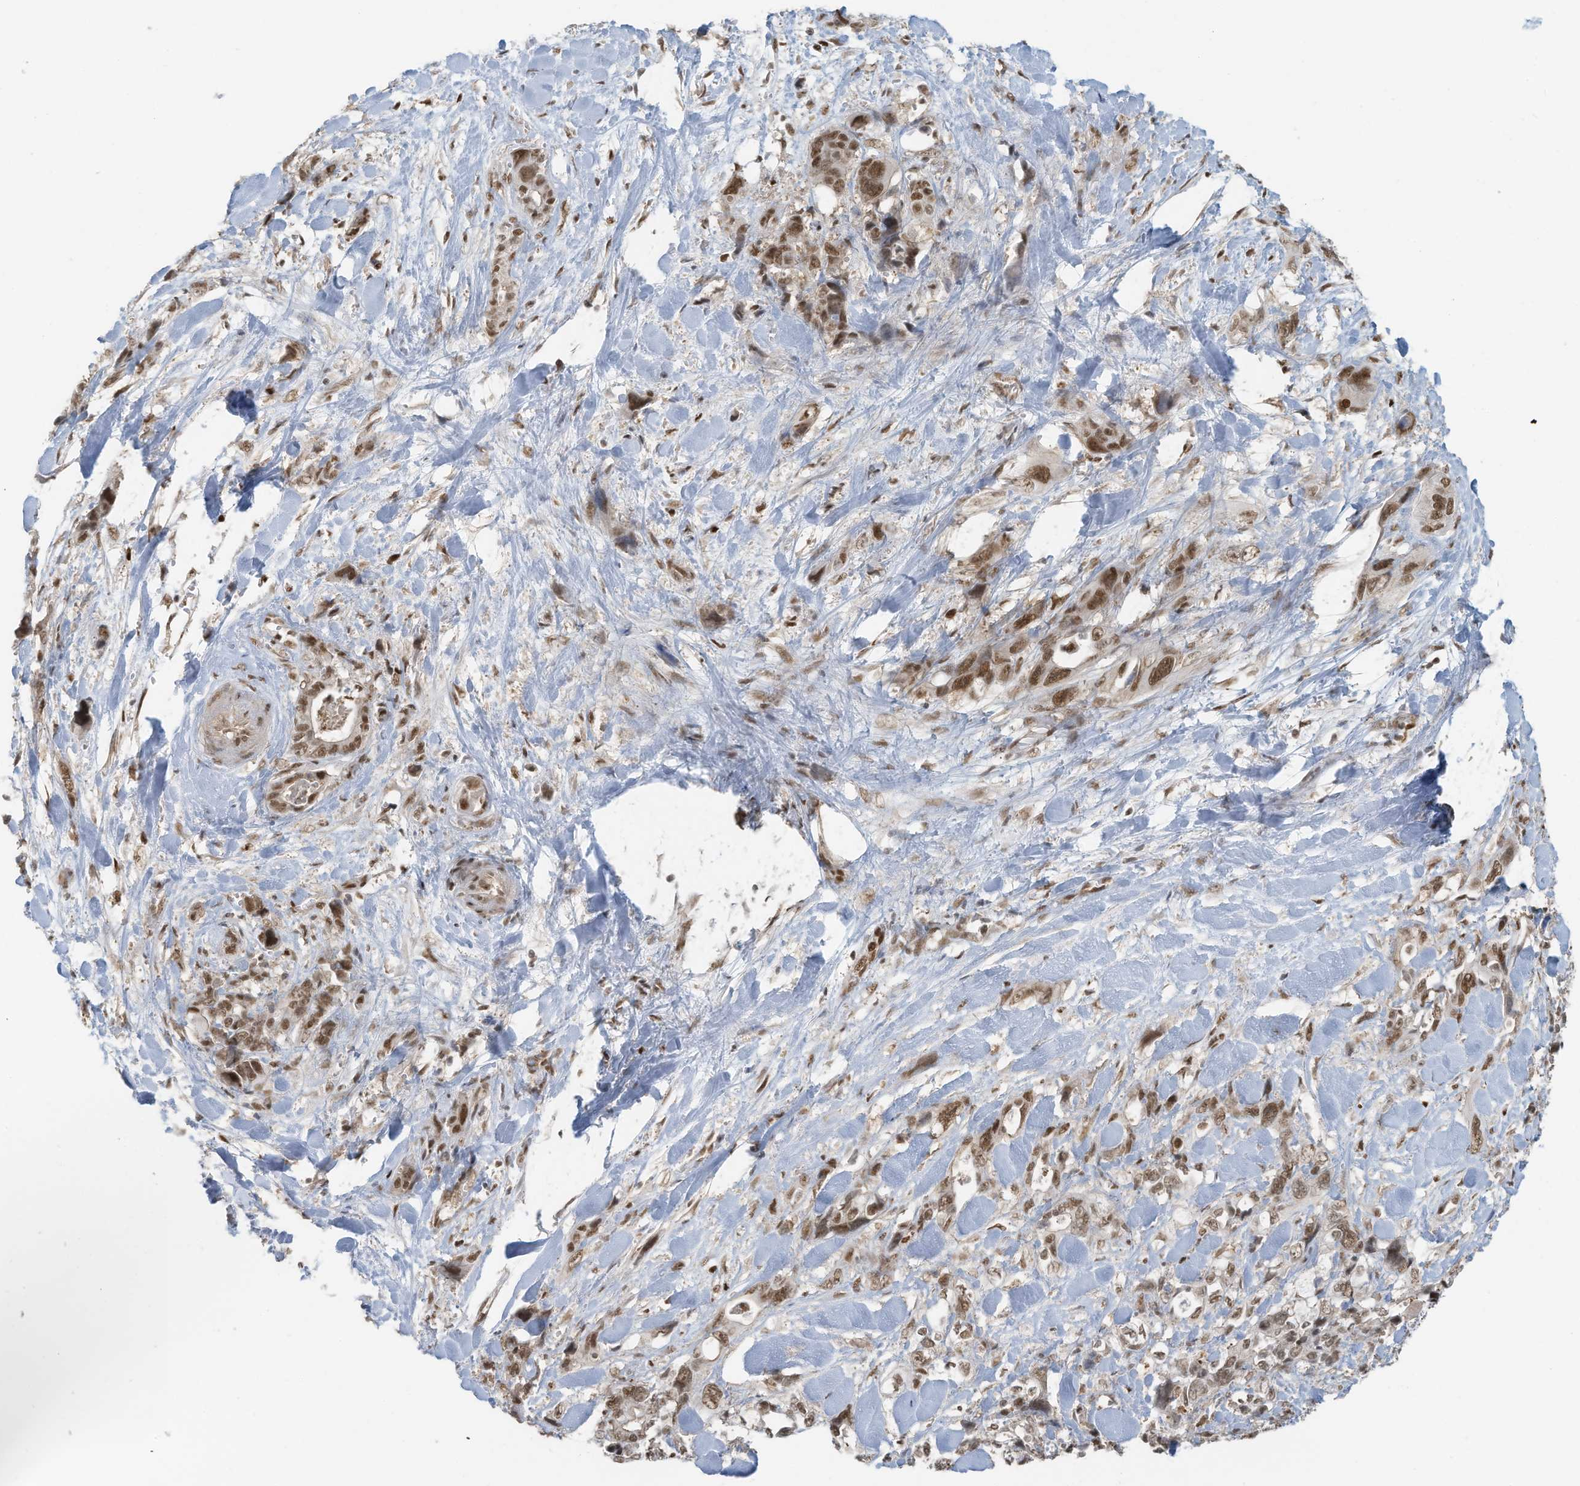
{"staining": {"intensity": "moderate", "quantity": ">75%", "location": "nuclear"}, "tissue": "pancreatic cancer", "cell_type": "Tumor cells", "image_type": "cancer", "snomed": [{"axis": "morphology", "description": "Adenocarcinoma, NOS"}, {"axis": "topography", "description": "Pancreas"}], "caption": "A photomicrograph of human pancreatic cancer (adenocarcinoma) stained for a protein demonstrates moderate nuclear brown staining in tumor cells.", "gene": "DBR1", "patient": {"sex": "male", "age": 46}}